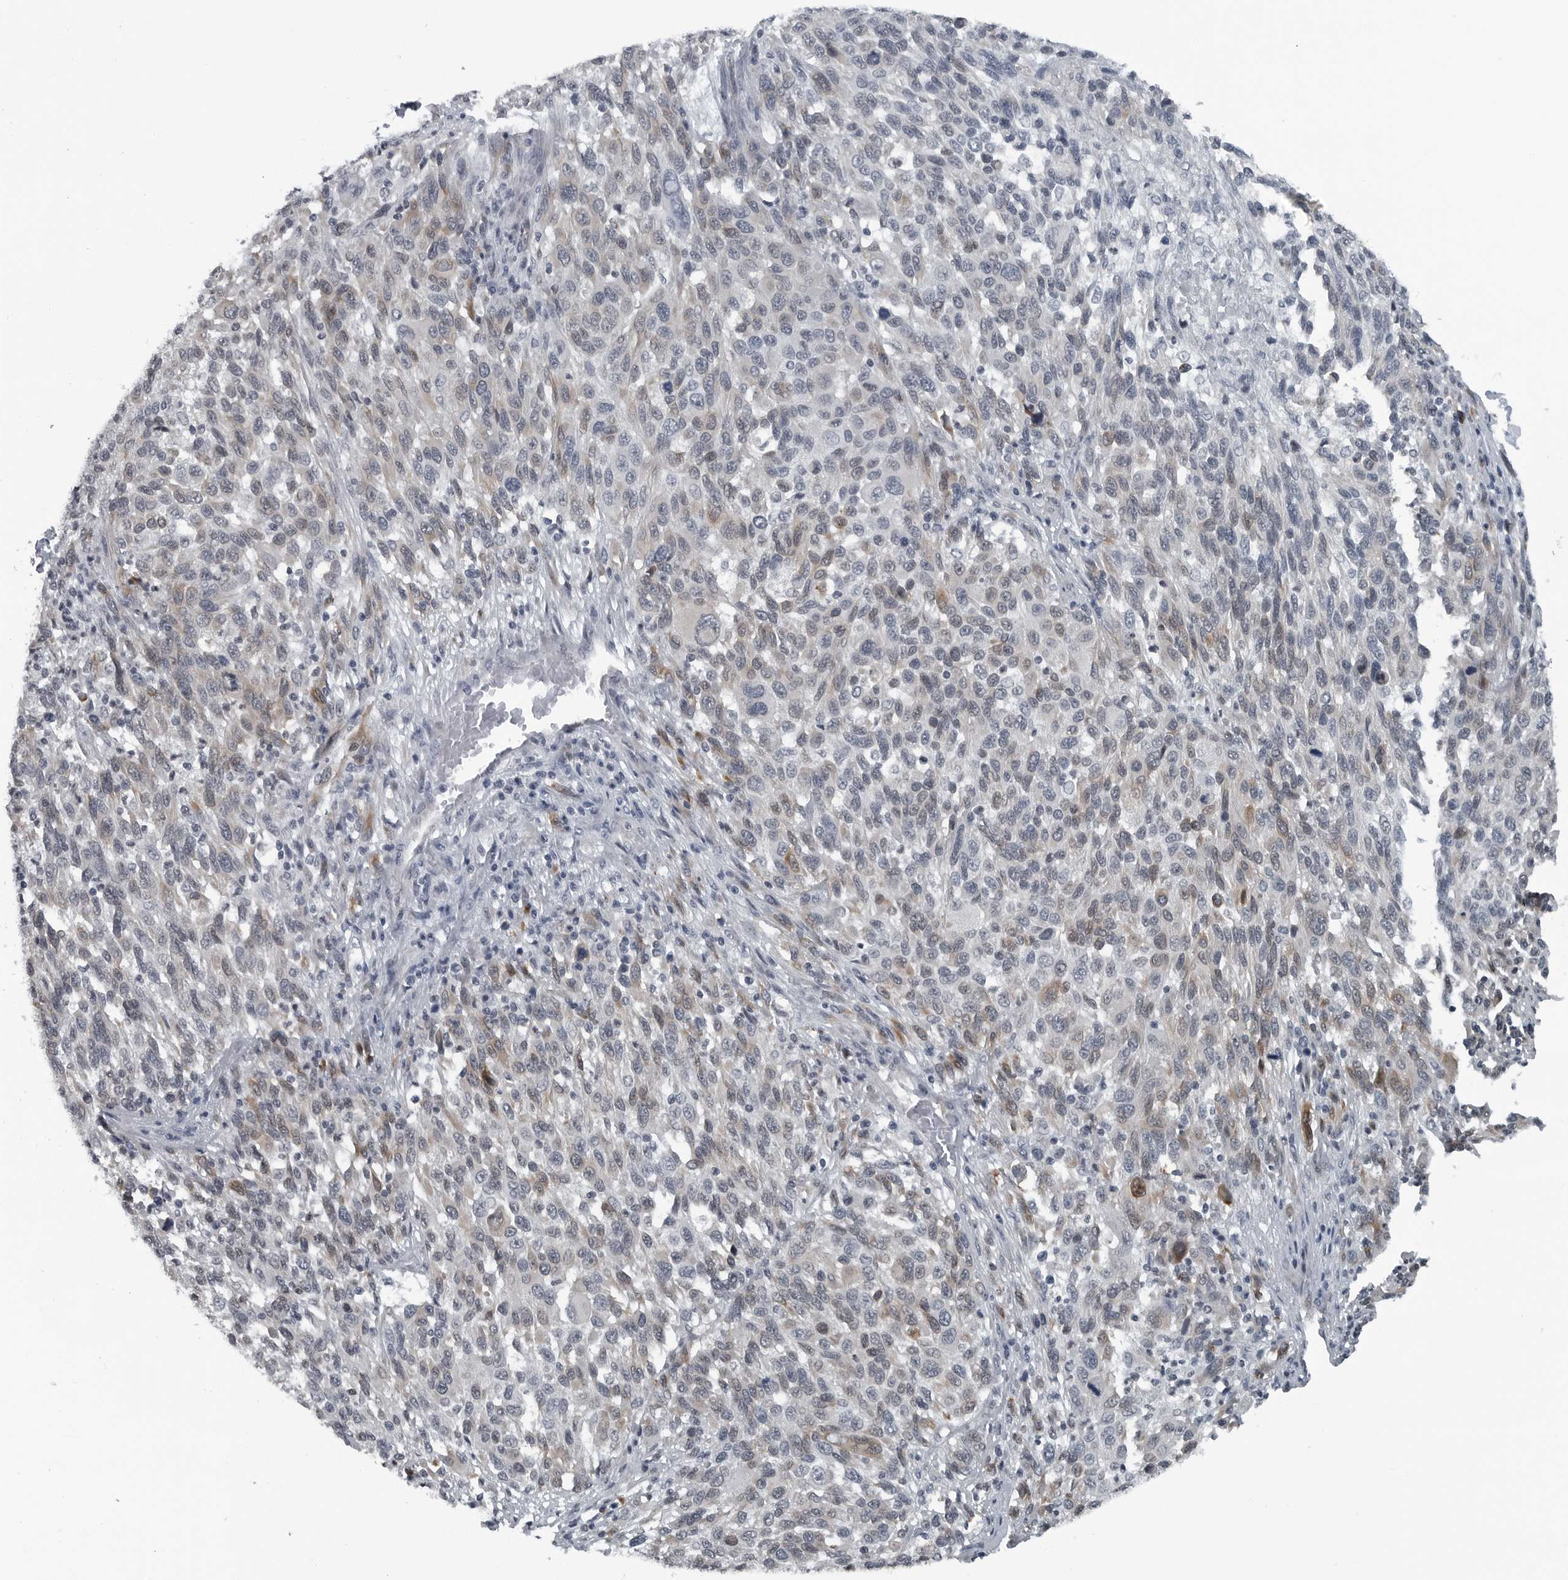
{"staining": {"intensity": "negative", "quantity": "none", "location": "none"}, "tissue": "melanoma", "cell_type": "Tumor cells", "image_type": "cancer", "snomed": [{"axis": "morphology", "description": "Malignant melanoma, Metastatic site"}, {"axis": "topography", "description": "Lymph node"}], "caption": "Melanoma stained for a protein using immunohistochemistry exhibits no positivity tumor cells.", "gene": "DNAAF11", "patient": {"sex": "male", "age": 61}}